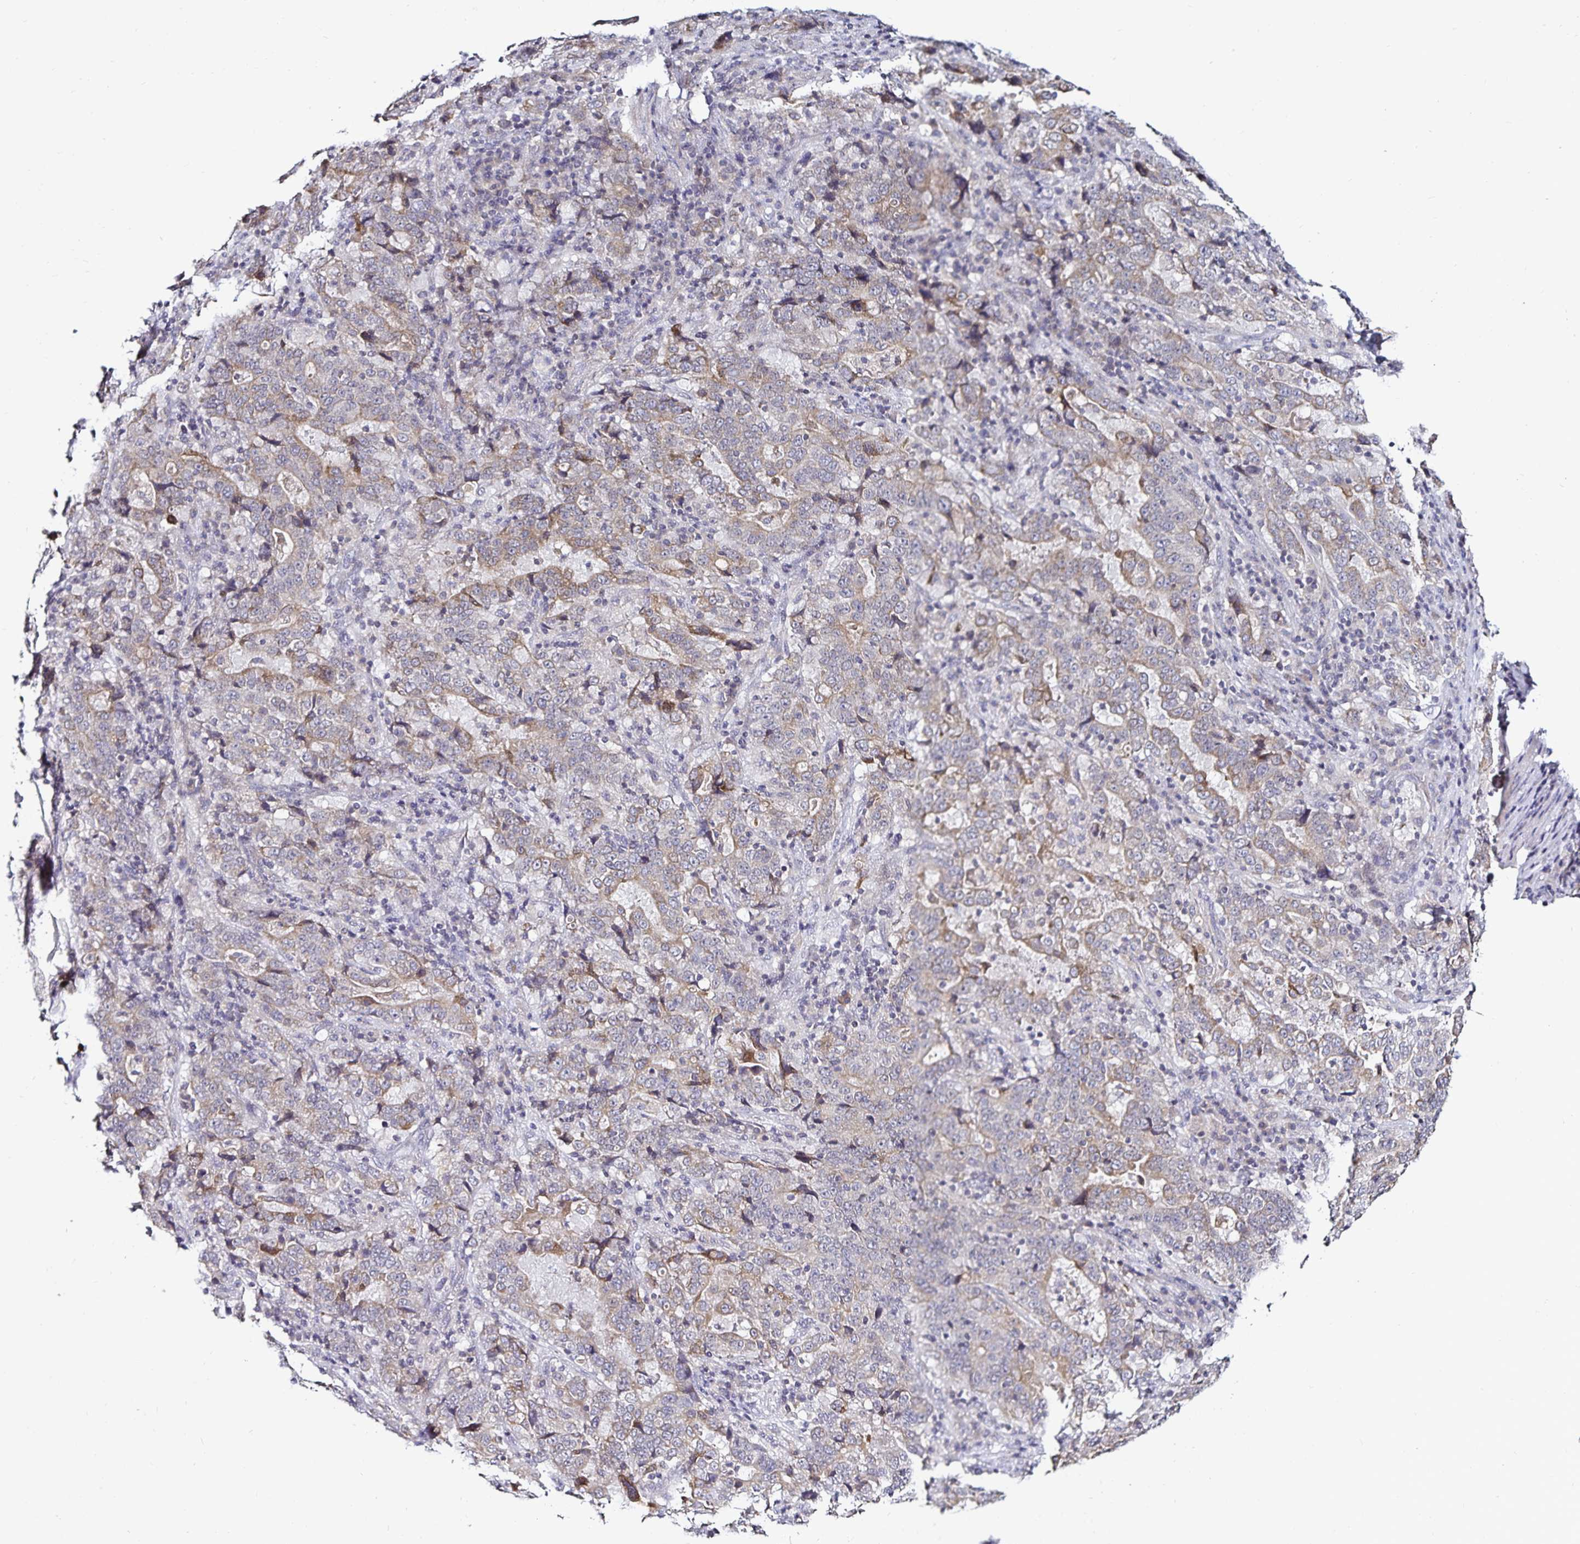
{"staining": {"intensity": "weak", "quantity": "25%-75%", "location": "cytoplasmic/membranous"}, "tissue": "stomach cancer", "cell_type": "Tumor cells", "image_type": "cancer", "snomed": [{"axis": "morphology", "description": "Normal tissue, NOS"}, {"axis": "morphology", "description": "Adenocarcinoma, NOS"}, {"axis": "topography", "description": "Stomach, upper"}, {"axis": "topography", "description": "Stomach"}], "caption": "DAB (3,3'-diaminobenzidine) immunohistochemical staining of stomach cancer displays weak cytoplasmic/membranous protein expression in about 25%-75% of tumor cells.", "gene": "ACSL5", "patient": {"sex": "male", "age": 59}}